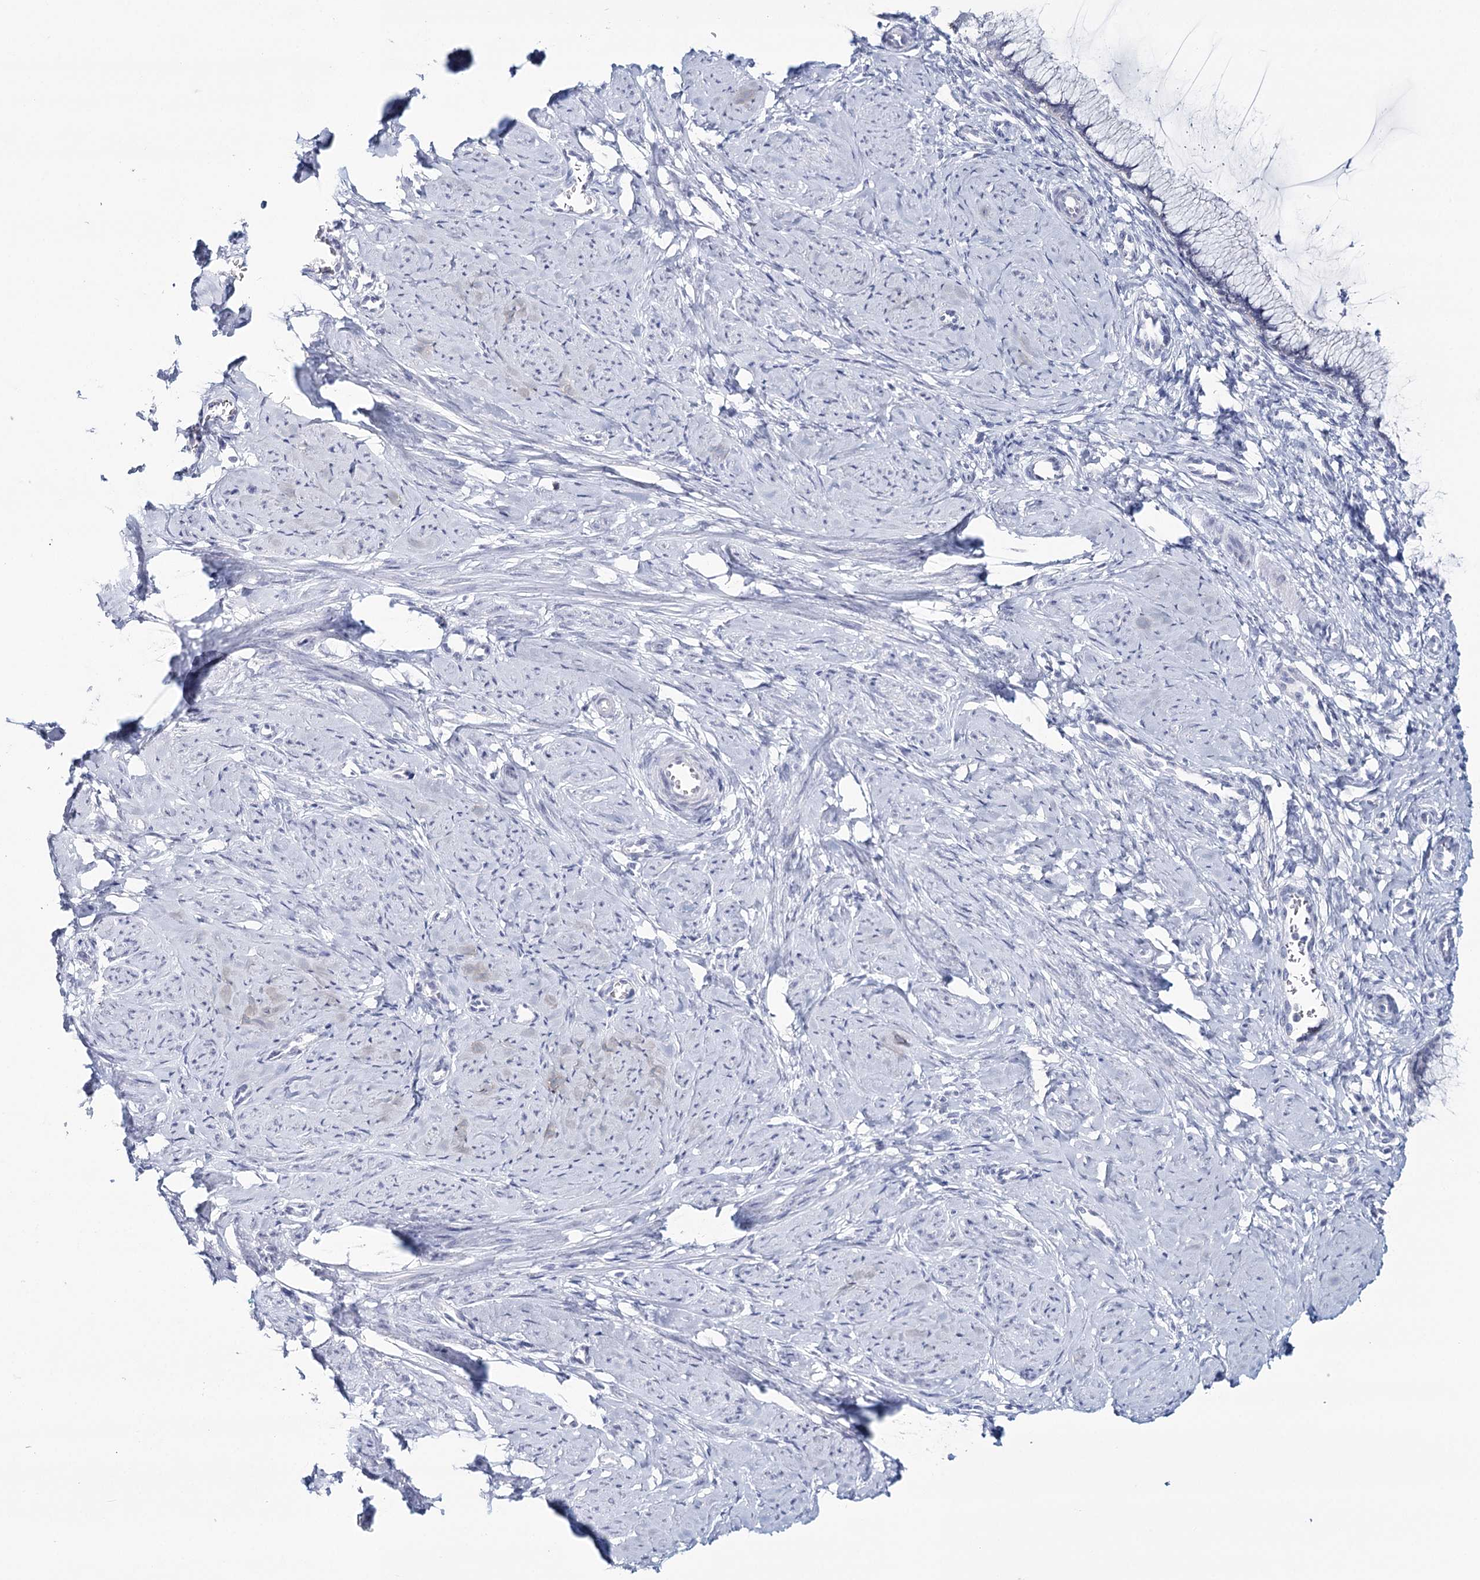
{"staining": {"intensity": "negative", "quantity": "none", "location": "none"}, "tissue": "cervix", "cell_type": "Glandular cells", "image_type": "normal", "snomed": [{"axis": "morphology", "description": "Normal tissue, NOS"}, {"axis": "morphology", "description": "Adenocarcinoma, NOS"}, {"axis": "topography", "description": "Cervix"}], "caption": "This micrograph is of normal cervix stained with immunohistochemistry to label a protein in brown with the nuclei are counter-stained blue. There is no staining in glandular cells. The staining was performed using DAB to visualize the protein expression in brown, while the nuclei were stained in blue with hematoxylin (Magnification: 20x).", "gene": "HSPA4L", "patient": {"sex": "female", "age": 29}}